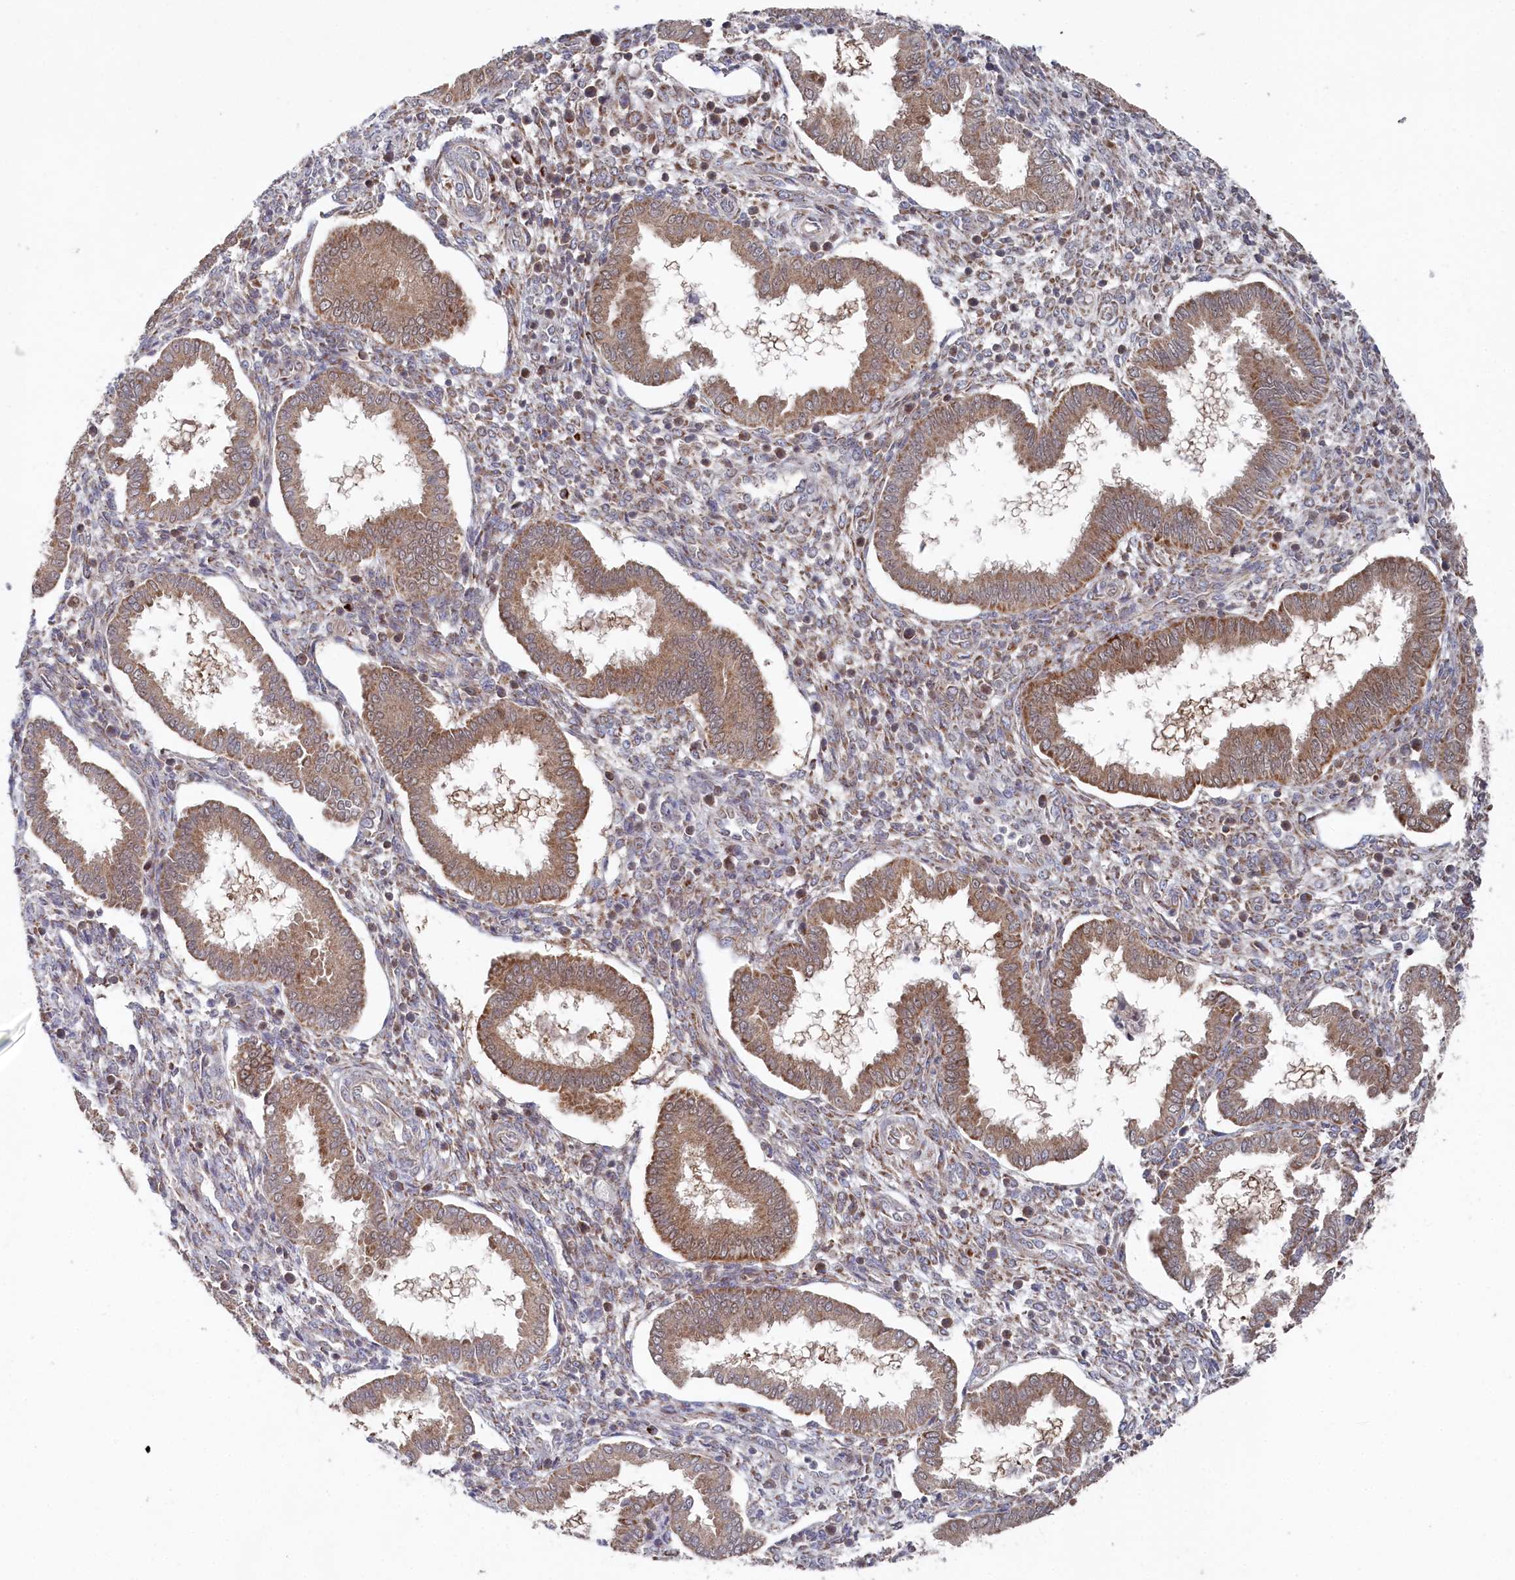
{"staining": {"intensity": "weak", "quantity": "<25%", "location": "cytoplasmic/membranous"}, "tissue": "endometrium", "cell_type": "Cells in endometrial stroma", "image_type": "normal", "snomed": [{"axis": "morphology", "description": "Normal tissue, NOS"}, {"axis": "topography", "description": "Endometrium"}], "caption": "IHC histopathology image of benign endometrium: endometrium stained with DAB (3,3'-diaminobenzidine) exhibits no significant protein staining in cells in endometrial stroma.", "gene": "WAPL", "patient": {"sex": "female", "age": 24}}